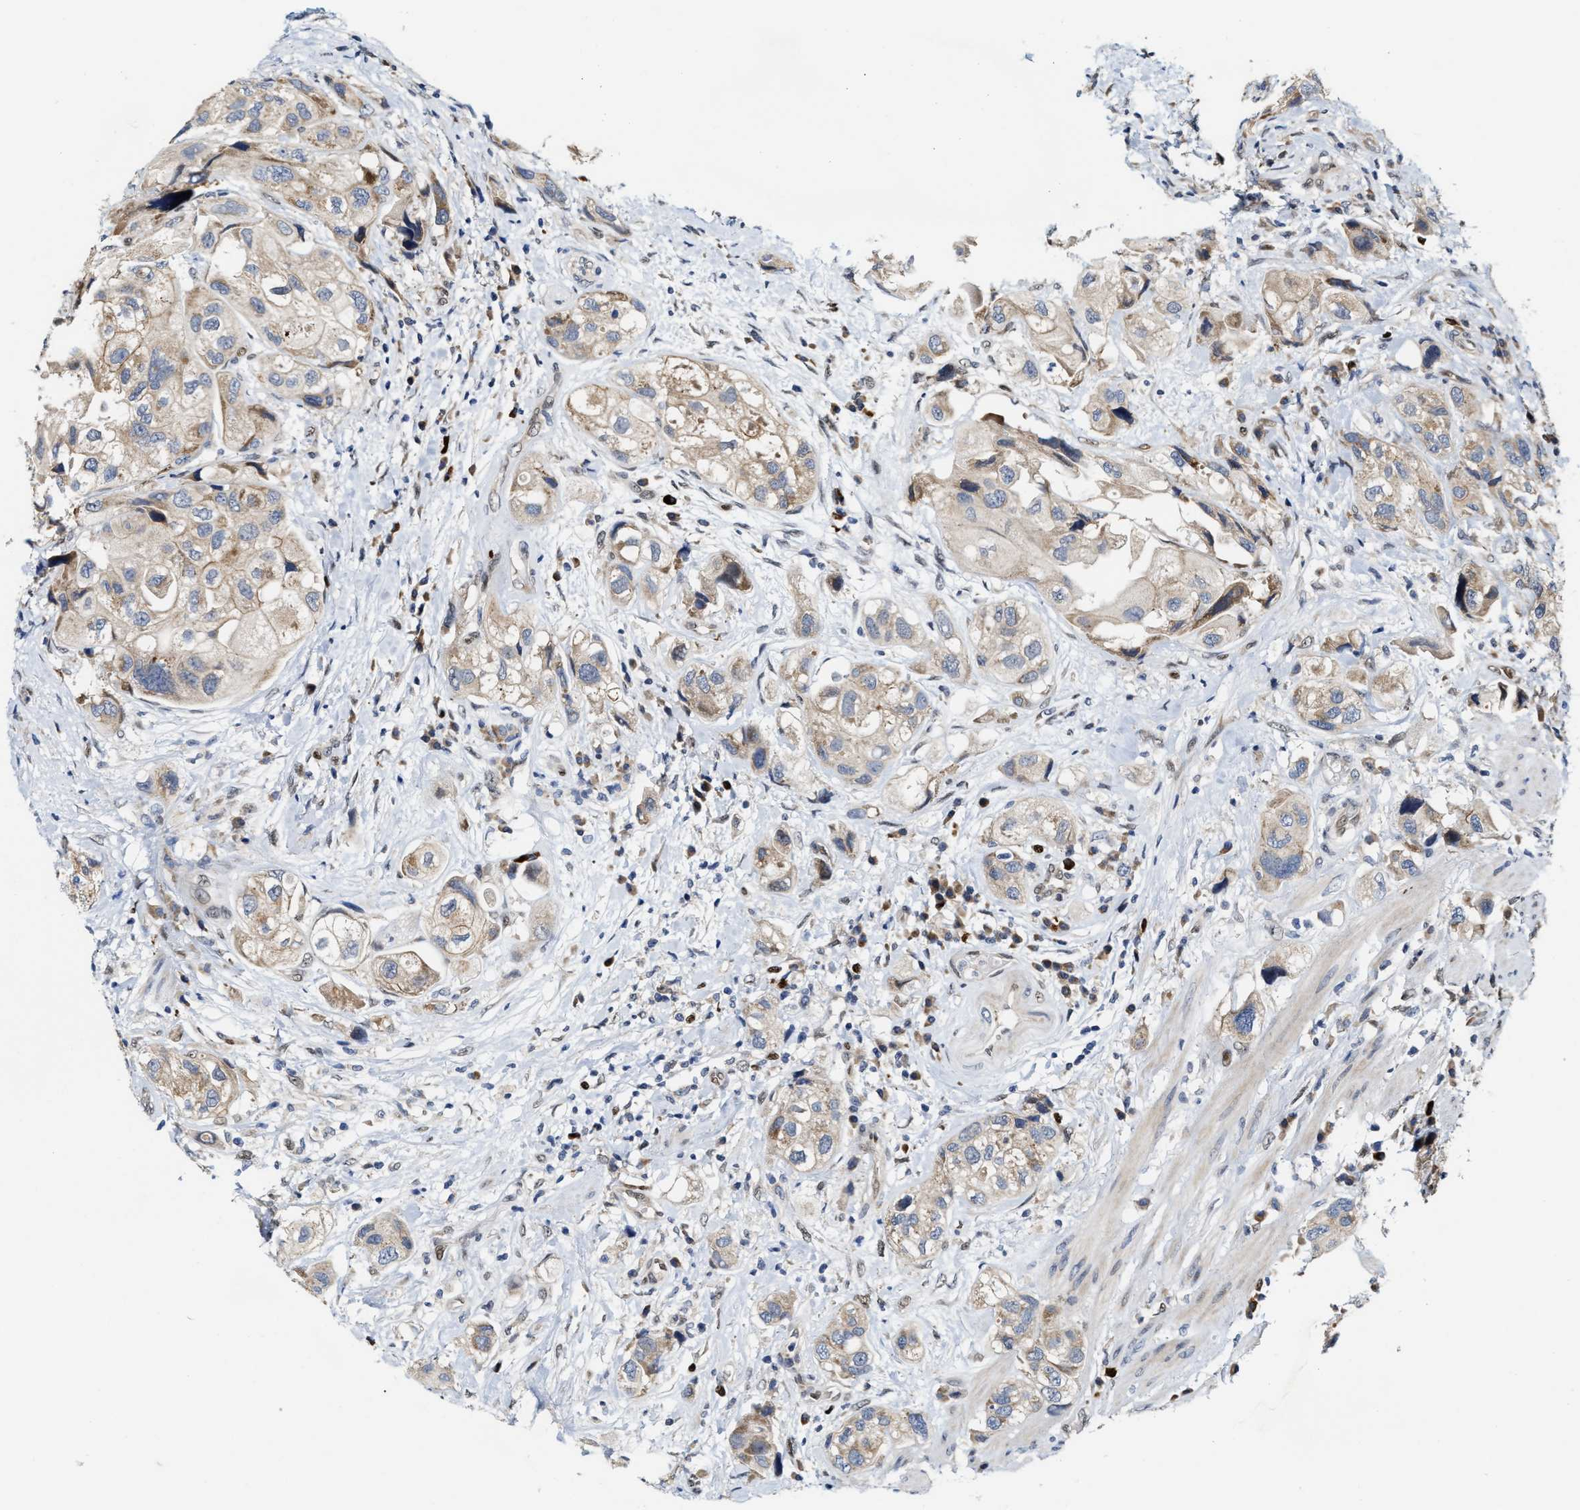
{"staining": {"intensity": "weak", "quantity": ">75%", "location": "cytoplasmic/membranous"}, "tissue": "urothelial cancer", "cell_type": "Tumor cells", "image_type": "cancer", "snomed": [{"axis": "morphology", "description": "Urothelial carcinoma, High grade"}, {"axis": "topography", "description": "Urinary bladder"}], "caption": "High-grade urothelial carcinoma stained with a protein marker exhibits weak staining in tumor cells.", "gene": "TCF4", "patient": {"sex": "female", "age": 64}}